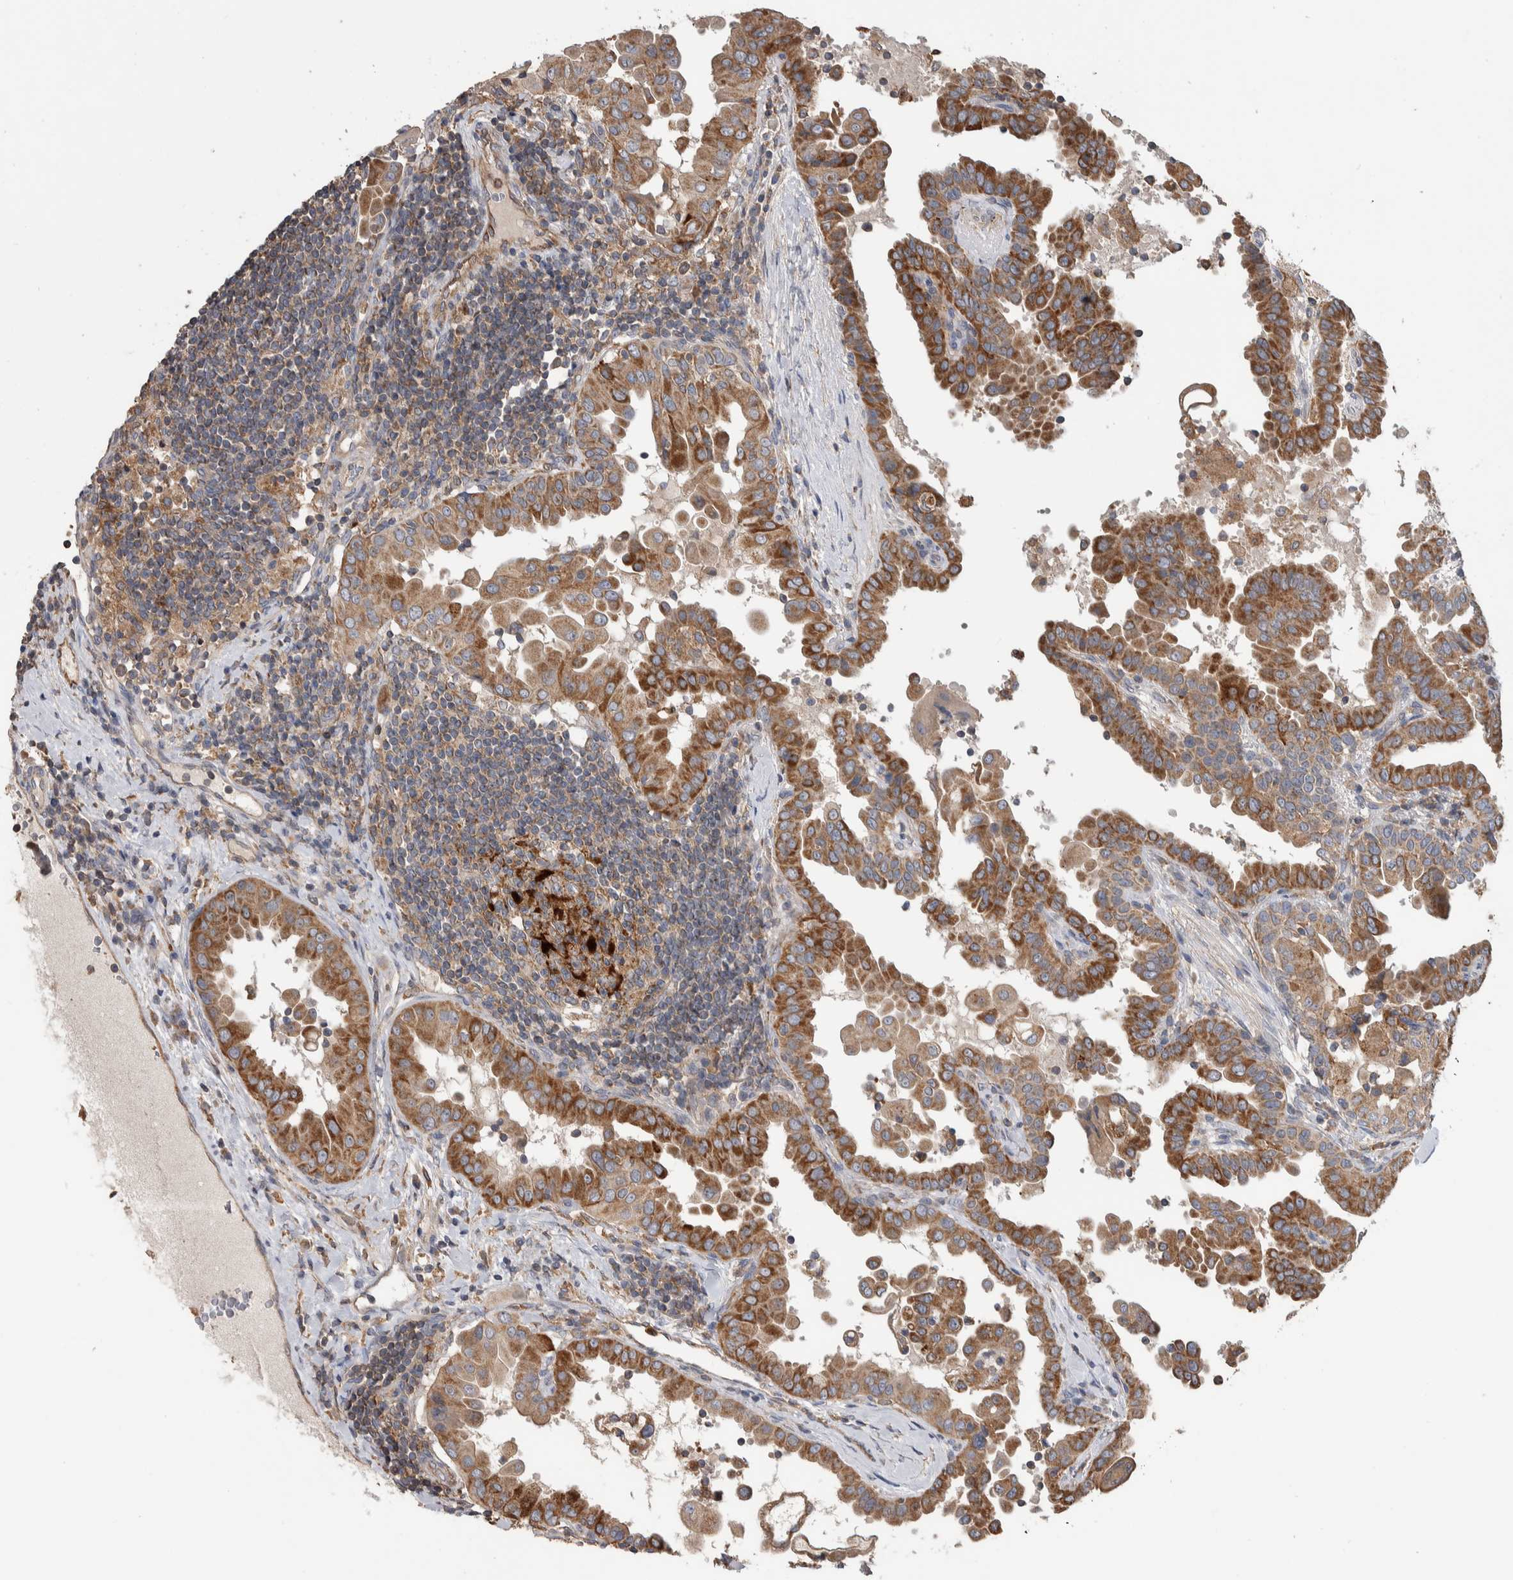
{"staining": {"intensity": "moderate", "quantity": ">75%", "location": "cytoplasmic/membranous"}, "tissue": "thyroid cancer", "cell_type": "Tumor cells", "image_type": "cancer", "snomed": [{"axis": "morphology", "description": "Papillary adenocarcinoma, NOS"}, {"axis": "topography", "description": "Thyroid gland"}], "caption": "A histopathology image of human thyroid papillary adenocarcinoma stained for a protein exhibits moderate cytoplasmic/membranous brown staining in tumor cells.", "gene": "SDCBP", "patient": {"sex": "male", "age": 33}}